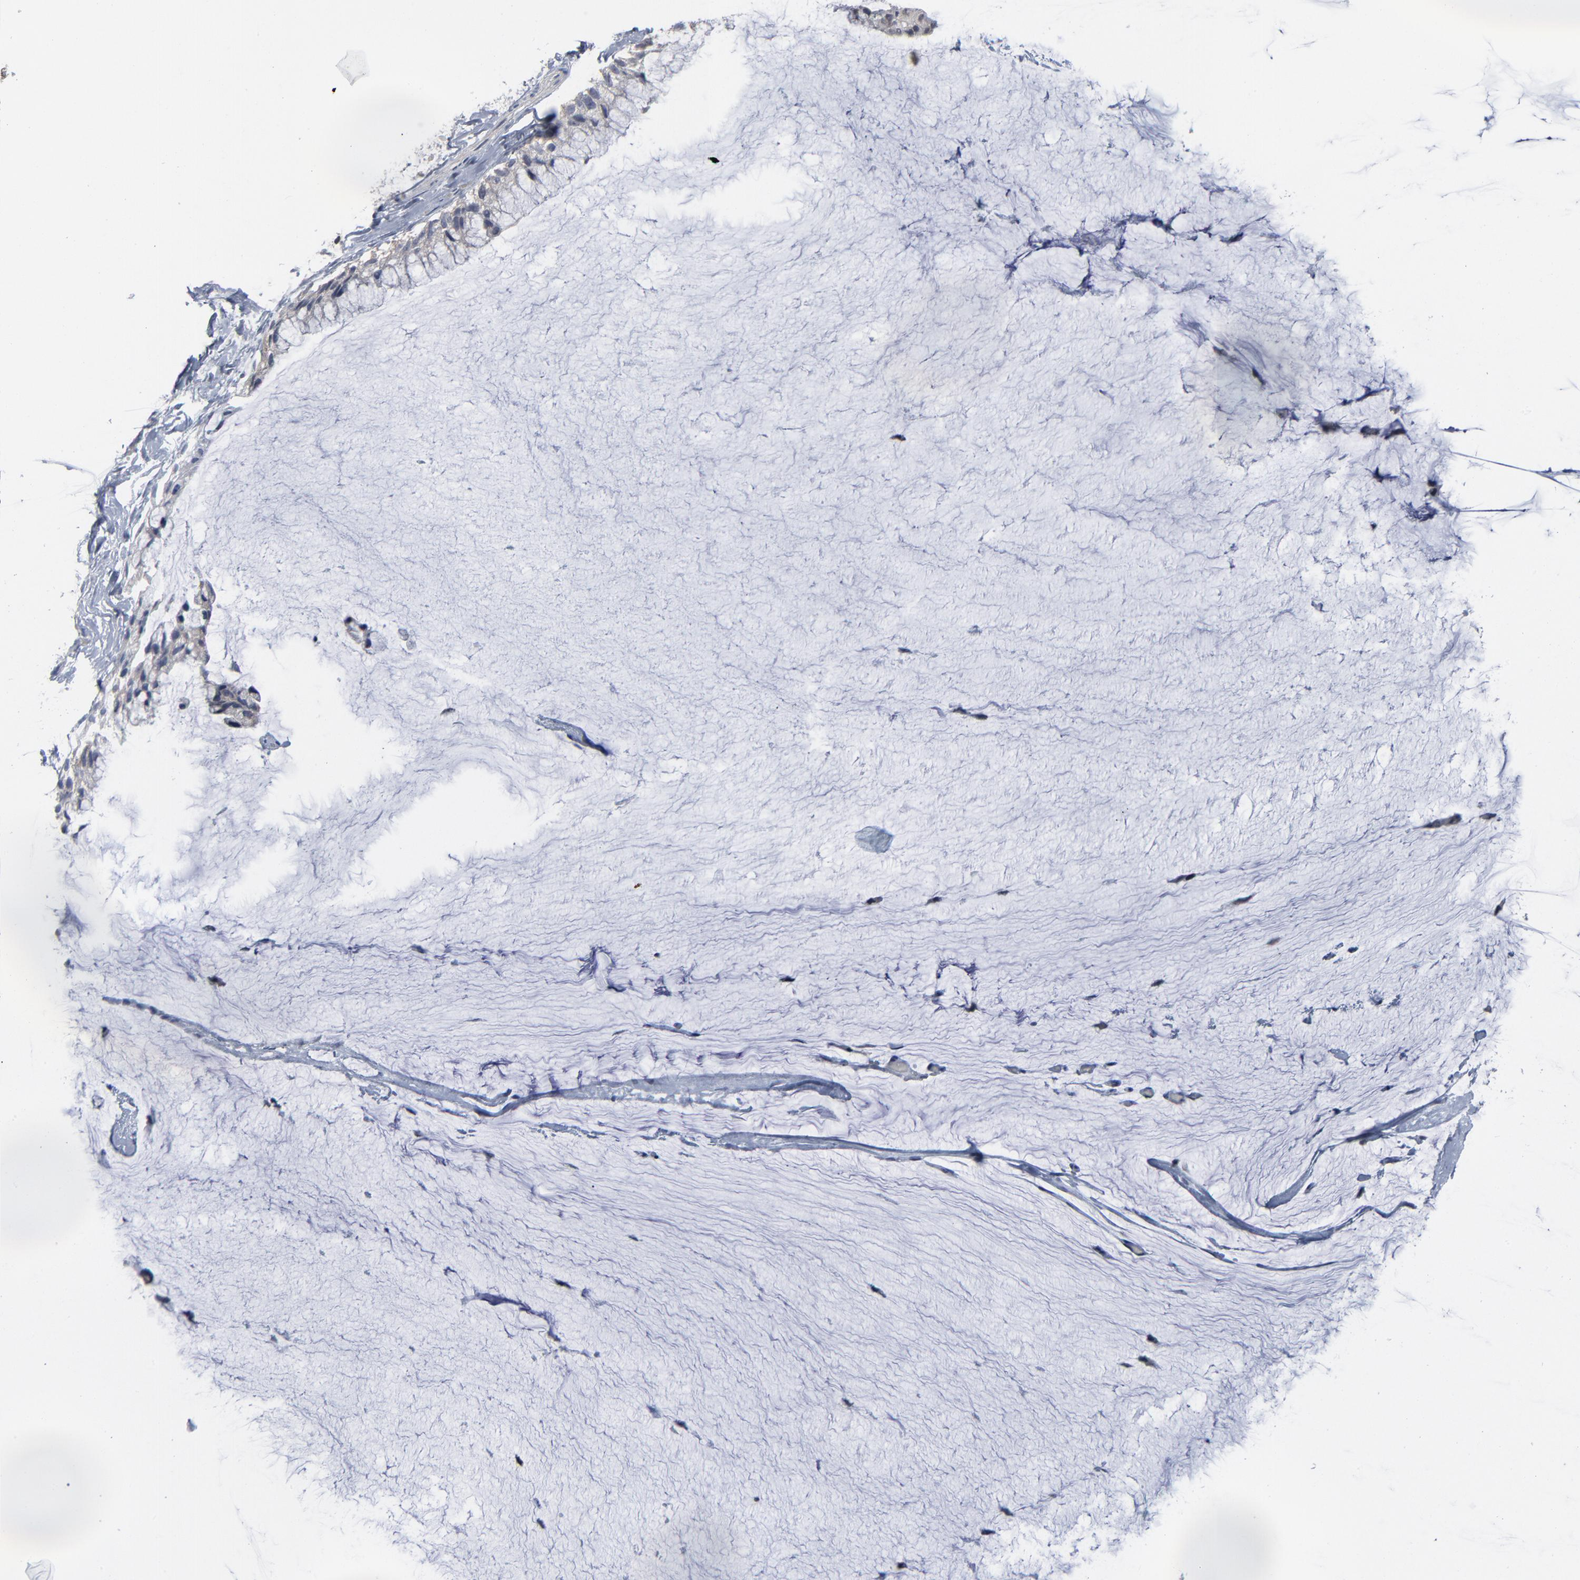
{"staining": {"intensity": "negative", "quantity": "none", "location": "none"}, "tissue": "ovarian cancer", "cell_type": "Tumor cells", "image_type": "cancer", "snomed": [{"axis": "morphology", "description": "Cystadenocarcinoma, mucinous, NOS"}, {"axis": "topography", "description": "Ovary"}], "caption": "The micrograph displays no significant expression in tumor cells of ovarian mucinous cystadenocarcinoma. Nuclei are stained in blue.", "gene": "FOXN2", "patient": {"sex": "female", "age": 39}}